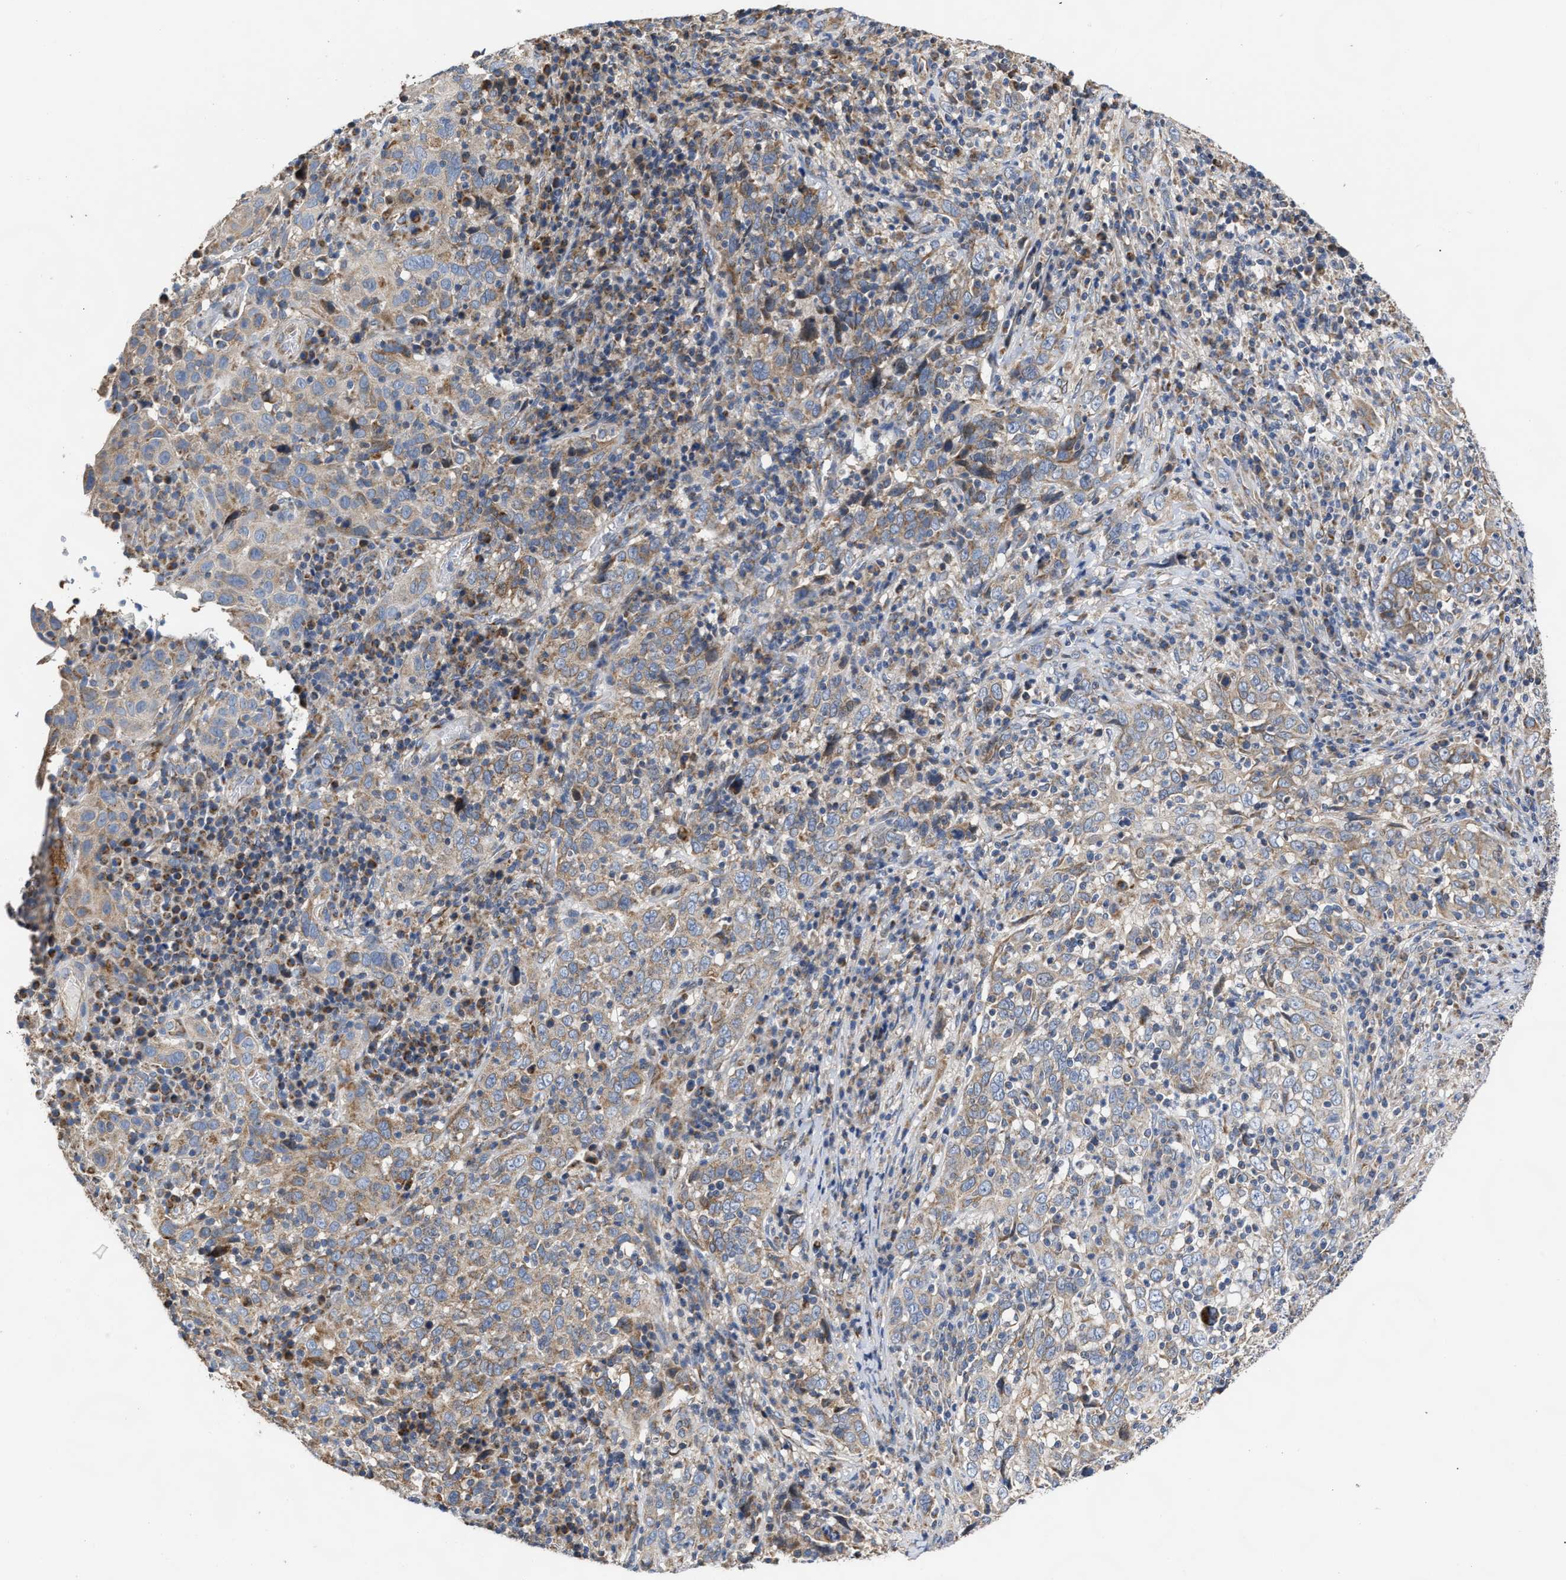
{"staining": {"intensity": "moderate", "quantity": ">75%", "location": "cytoplasmic/membranous"}, "tissue": "cervical cancer", "cell_type": "Tumor cells", "image_type": "cancer", "snomed": [{"axis": "morphology", "description": "Squamous cell carcinoma, NOS"}, {"axis": "topography", "description": "Cervix"}], "caption": "This is an image of immunohistochemistry staining of squamous cell carcinoma (cervical), which shows moderate staining in the cytoplasmic/membranous of tumor cells.", "gene": "MALSU1", "patient": {"sex": "female", "age": 46}}